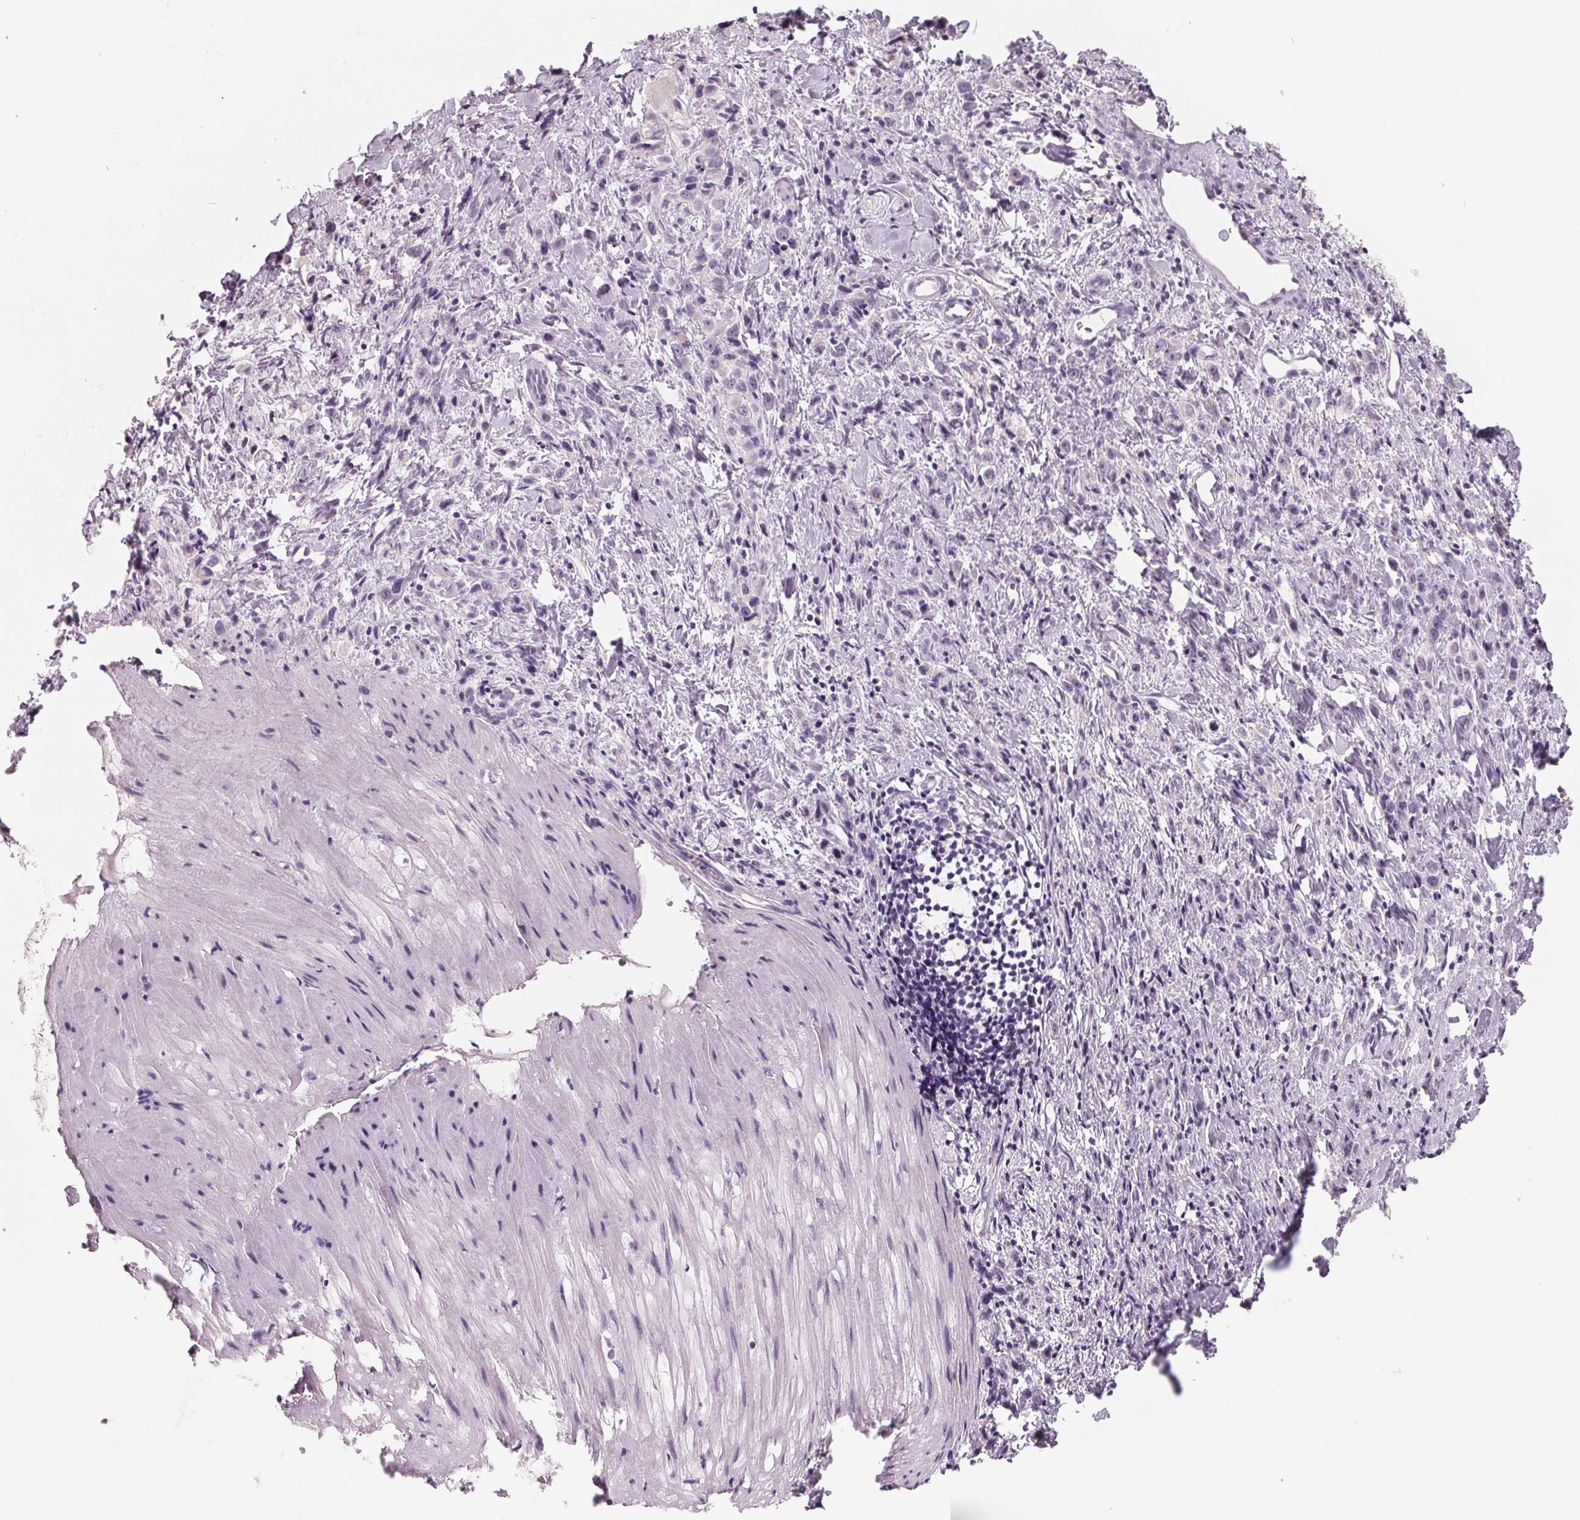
{"staining": {"intensity": "negative", "quantity": "none", "location": "none"}, "tissue": "stomach cancer", "cell_type": "Tumor cells", "image_type": "cancer", "snomed": [{"axis": "morphology", "description": "Adenocarcinoma, NOS"}, {"axis": "topography", "description": "Stomach"}], "caption": "High power microscopy image of an IHC histopathology image of adenocarcinoma (stomach), revealing no significant expression in tumor cells.", "gene": "FTCD", "patient": {"sex": "male", "age": 47}}